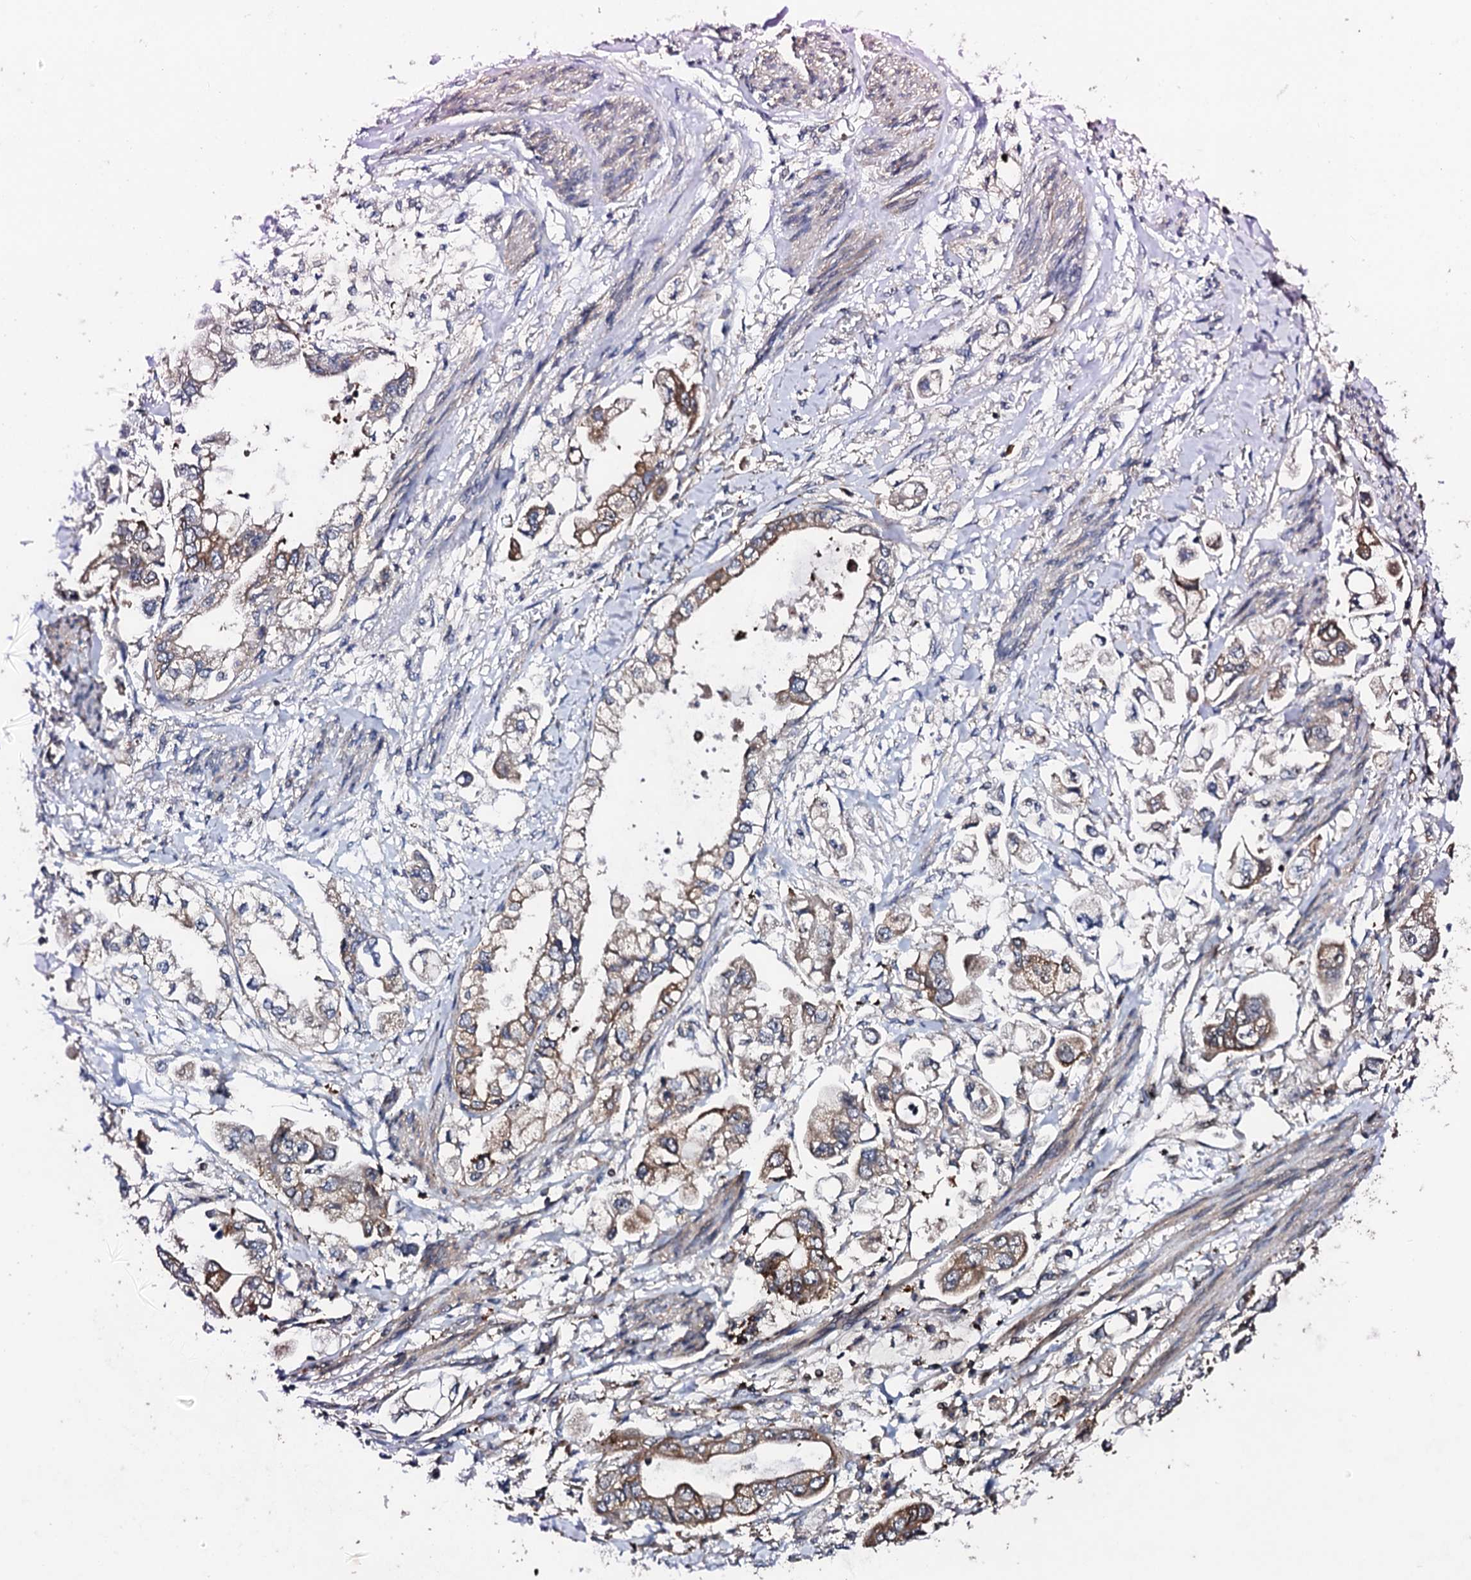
{"staining": {"intensity": "moderate", "quantity": "25%-75%", "location": "cytoplasmic/membranous"}, "tissue": "stomach cancer", "cell_type": "Tumor cells", "image_type": "cancer", "snomed": [{"axis": "morphology", "description": "Adenocarcinoma, NOS"}, {"axis": "topography", "description": "Stomach"}], "caption": "IHC micrograph of human stomach adenocarcinoma stained for a protein (brown), which displays medium levels of moderate cytoplasmic/membranous positivity in about 25%-75% of tumor cells.", "gene": "GTPBP4", "patient": {"sex": "male", "age": 62}}